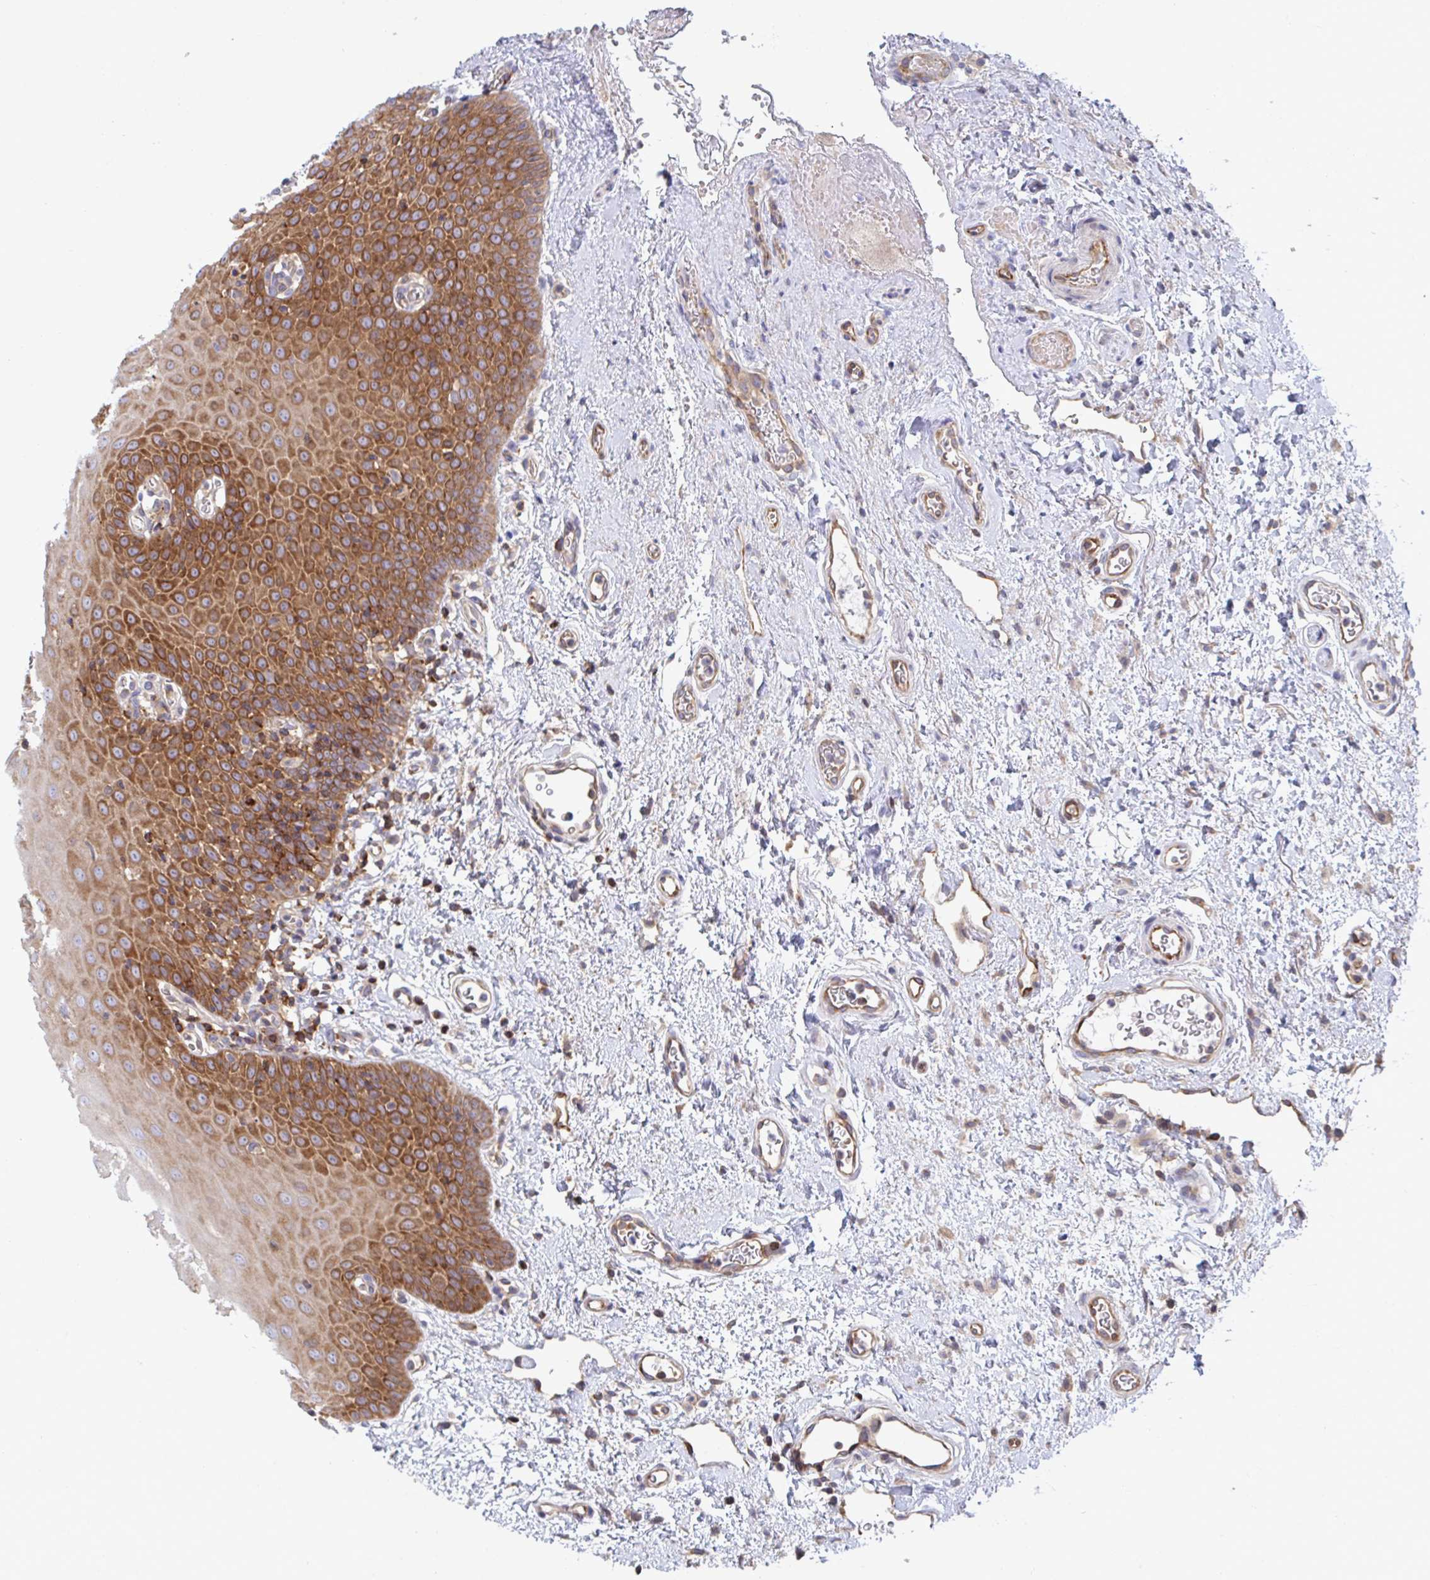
{"staining": {"intensity": "strong", "quantity": "25%-75%", "location": "cytoplasmic/membranous"}, "tissue": "oral mucosa", "cell_type": "Squamous epithelial cells", "image_type": "normal", "snomed": [{"axis": "morphology", "description": "Normal tissue, NOS"}, {"axis": "topography", "description": "Oral tissue"}, {"axis": "topography", "description": "Head-Neck"}], "caption": "A photomicrograph showing strong cytoplasmic/membranous staining in approximately 25%-75% of squamous epithelial cells in normal oral mucosa, as visualized by brown immunohistochemical staining.", "gene": "WNK1", "patient": {"sex": "female", "age": 55}}